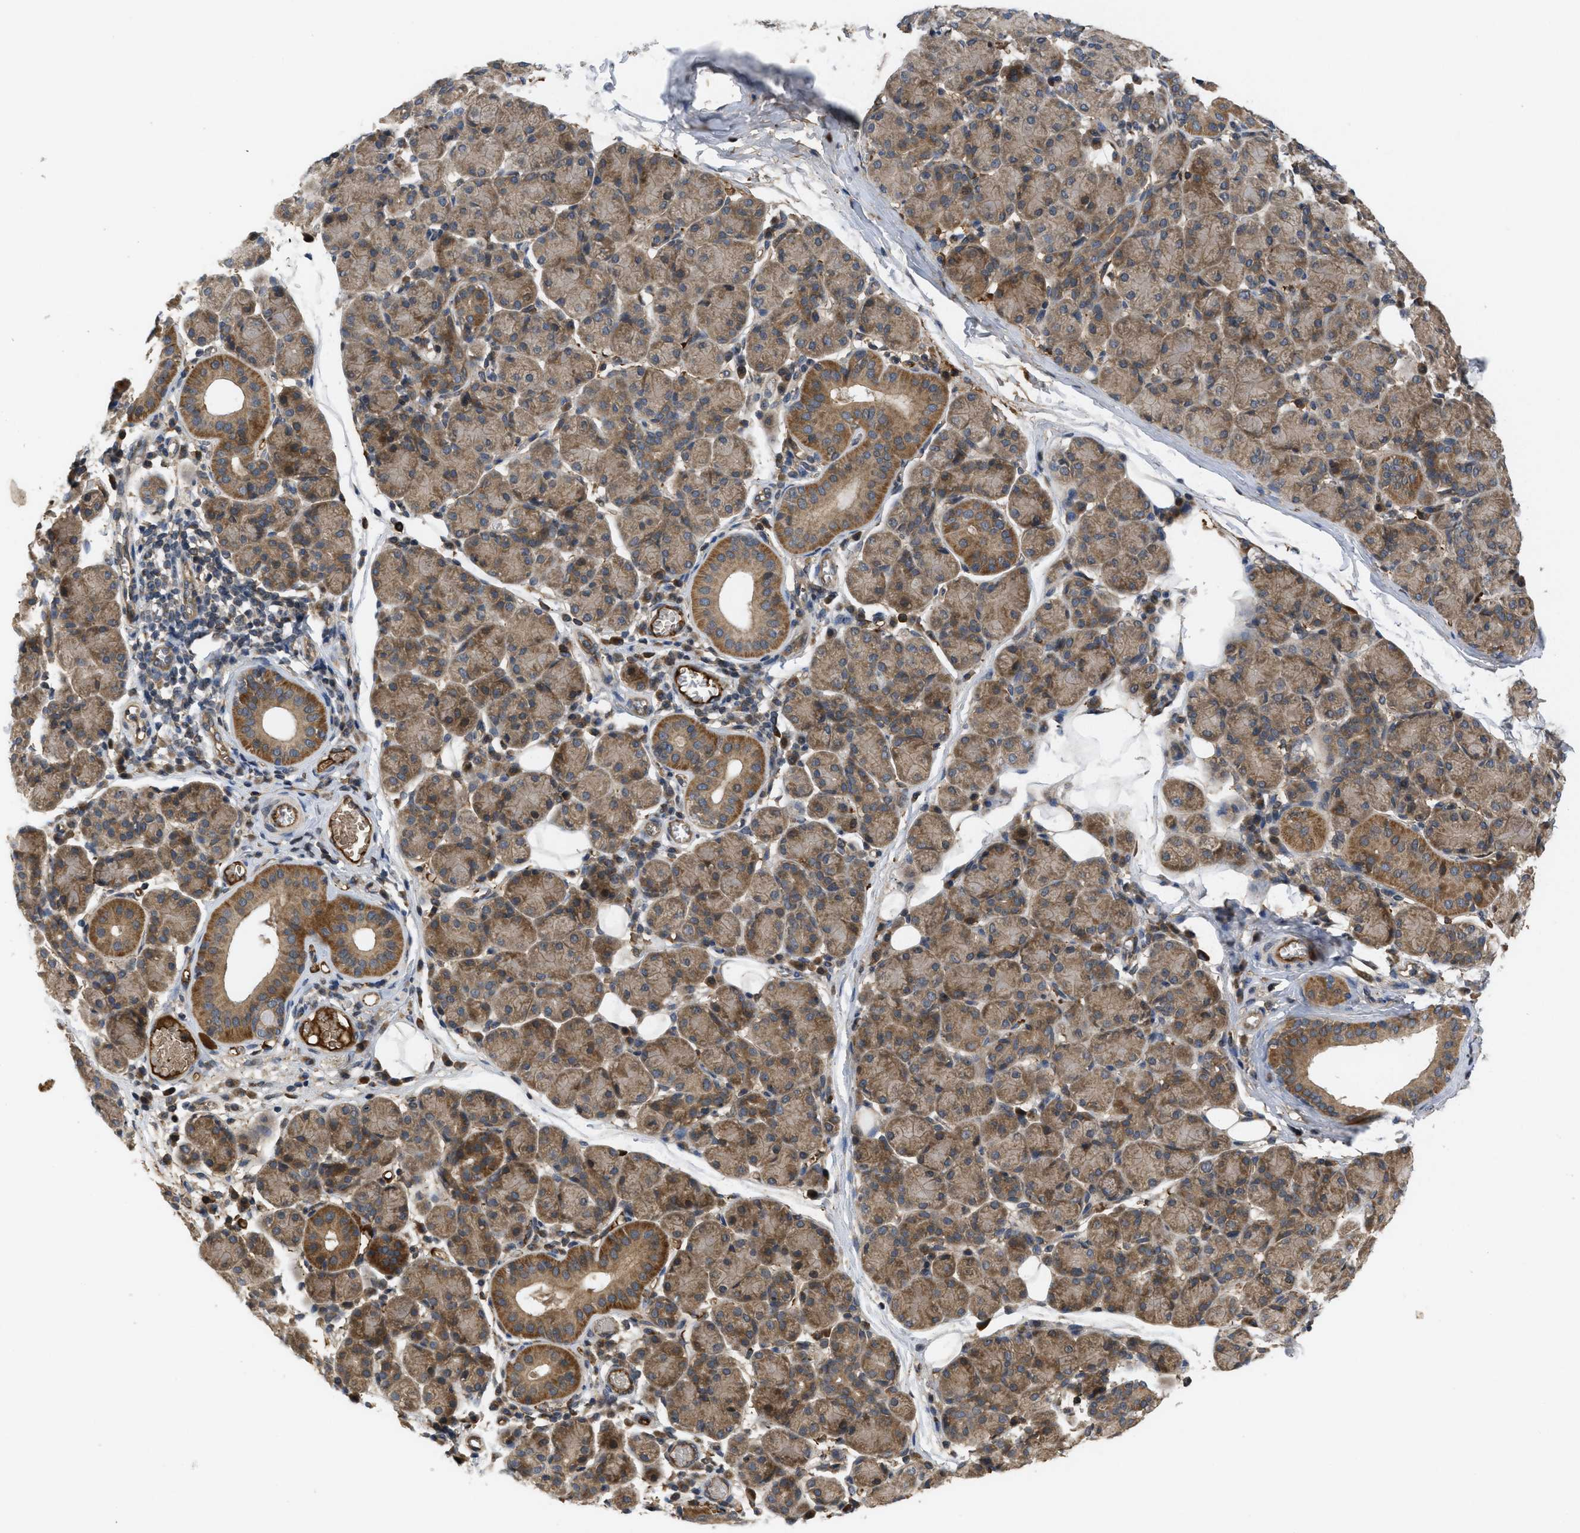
{"staining": {"intensity": "moderate", "quantity": "25%-75%", "location": "cytoplasmic/membranous"}, "tissue": "salivary gland", "cell_type": "Glandular cells", "image_type": "normal", "snomed": [{"axis": "morphology", "description": "Normal tissue, NOS"}, {"axis": "morphology", "description": "Inflammation, NOS"}, {"axis": "topography", "description": "Lymph node"}, {"axis": "topography", "description": "Salivary gland"}], "caption": "A brown stain highlights moderate cytoplasmic/membranous positivity of a protein in glandular cells of unremarkable human salivary gland. (DAB = brown stain, brightfield microscopy at high magnification).", "gene": "RAB2A", "patient": {"sex": "male", "age": 3}}